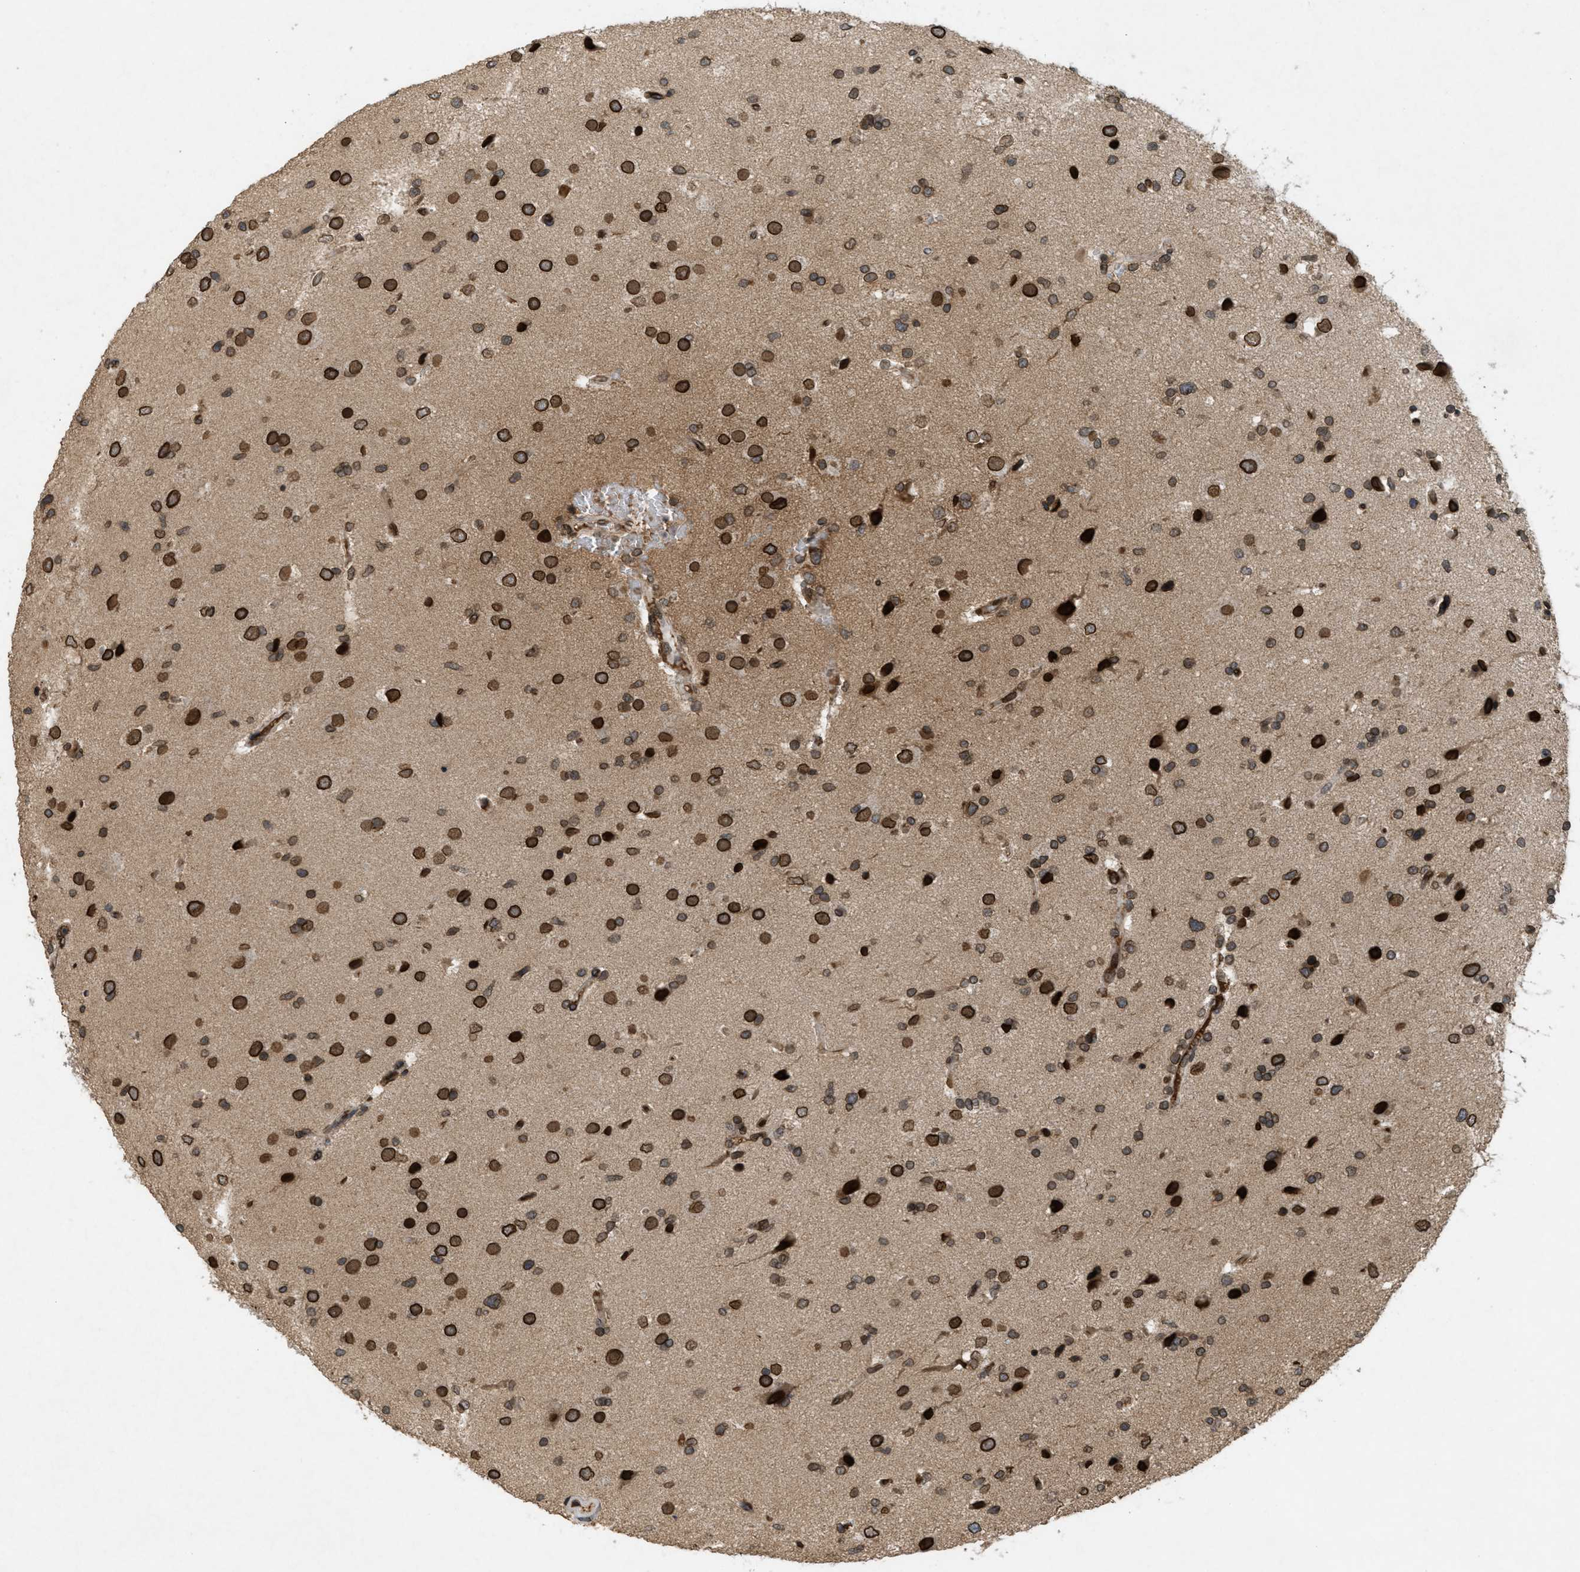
{"staining": {"intensity": "strong", "quantity": ">75%", "location": "cytoplasmic/membranous,nuclear"}, "tissue": "glioma", "cell_type": "Tumor cells", "image_type": "cancer", "snomed": [{"axis": "morphology", "description": "Glioma, malignant, High grade"}, {"axis": "topography", "description": "Brain"}], "caption": "An immunohistochemistry histopathology image of tumor tissue is shown. Protein staining in brown shows strong cytoplasmic/membranous and nuclear positivity in malignant high-grade glioma within tumor cells. Using DAB (brown) and hematoxylin (blue) stains, captured at high magnification using brightfield microscopy.", "gene": "CRY1", "patient": {"sex": "male", "age": 33}}